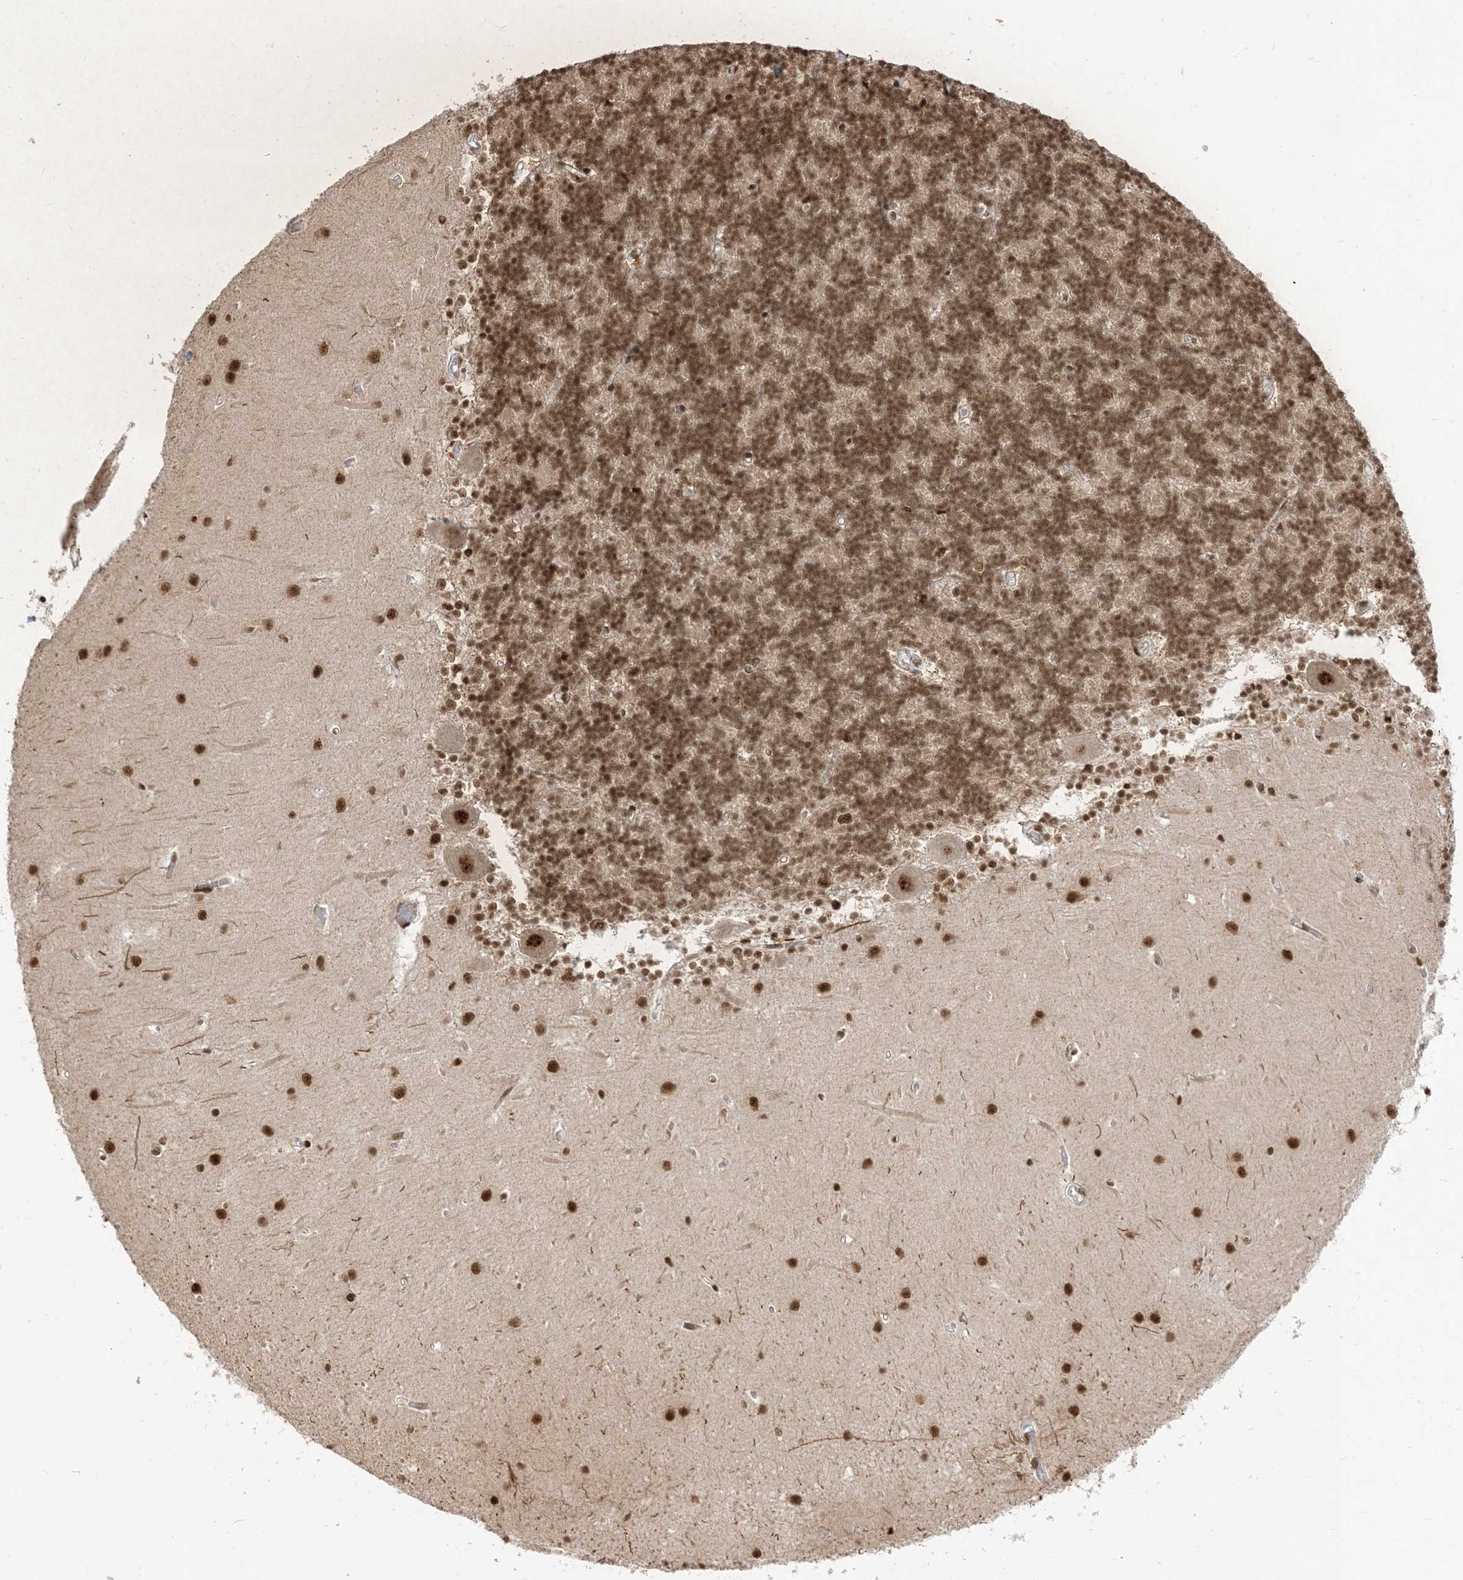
{"staining": {"intensity": "strong", "quantity": ">75%", "location": "nuclear"}, "tissue": "cerebellum", "cell_type": "Cells in granular layer", "image_type": "normal", "snomed": [{"axis": "morphology", "description": "Normal tissue, NOS"}, {"axis": "topography", "description": "Cerebellum"}], "caption": "Immunohistochemistry histopathology image of normal cerebellum: human cerebellum stained using immunohistochemistry exhibits high levels of strong protein expression localized specifically in the nuclear of cells in granular layer, appearing as a nuclear brown color.", "gene": "ARGLU1", "patient": {"sex": "male", "age": 37}}